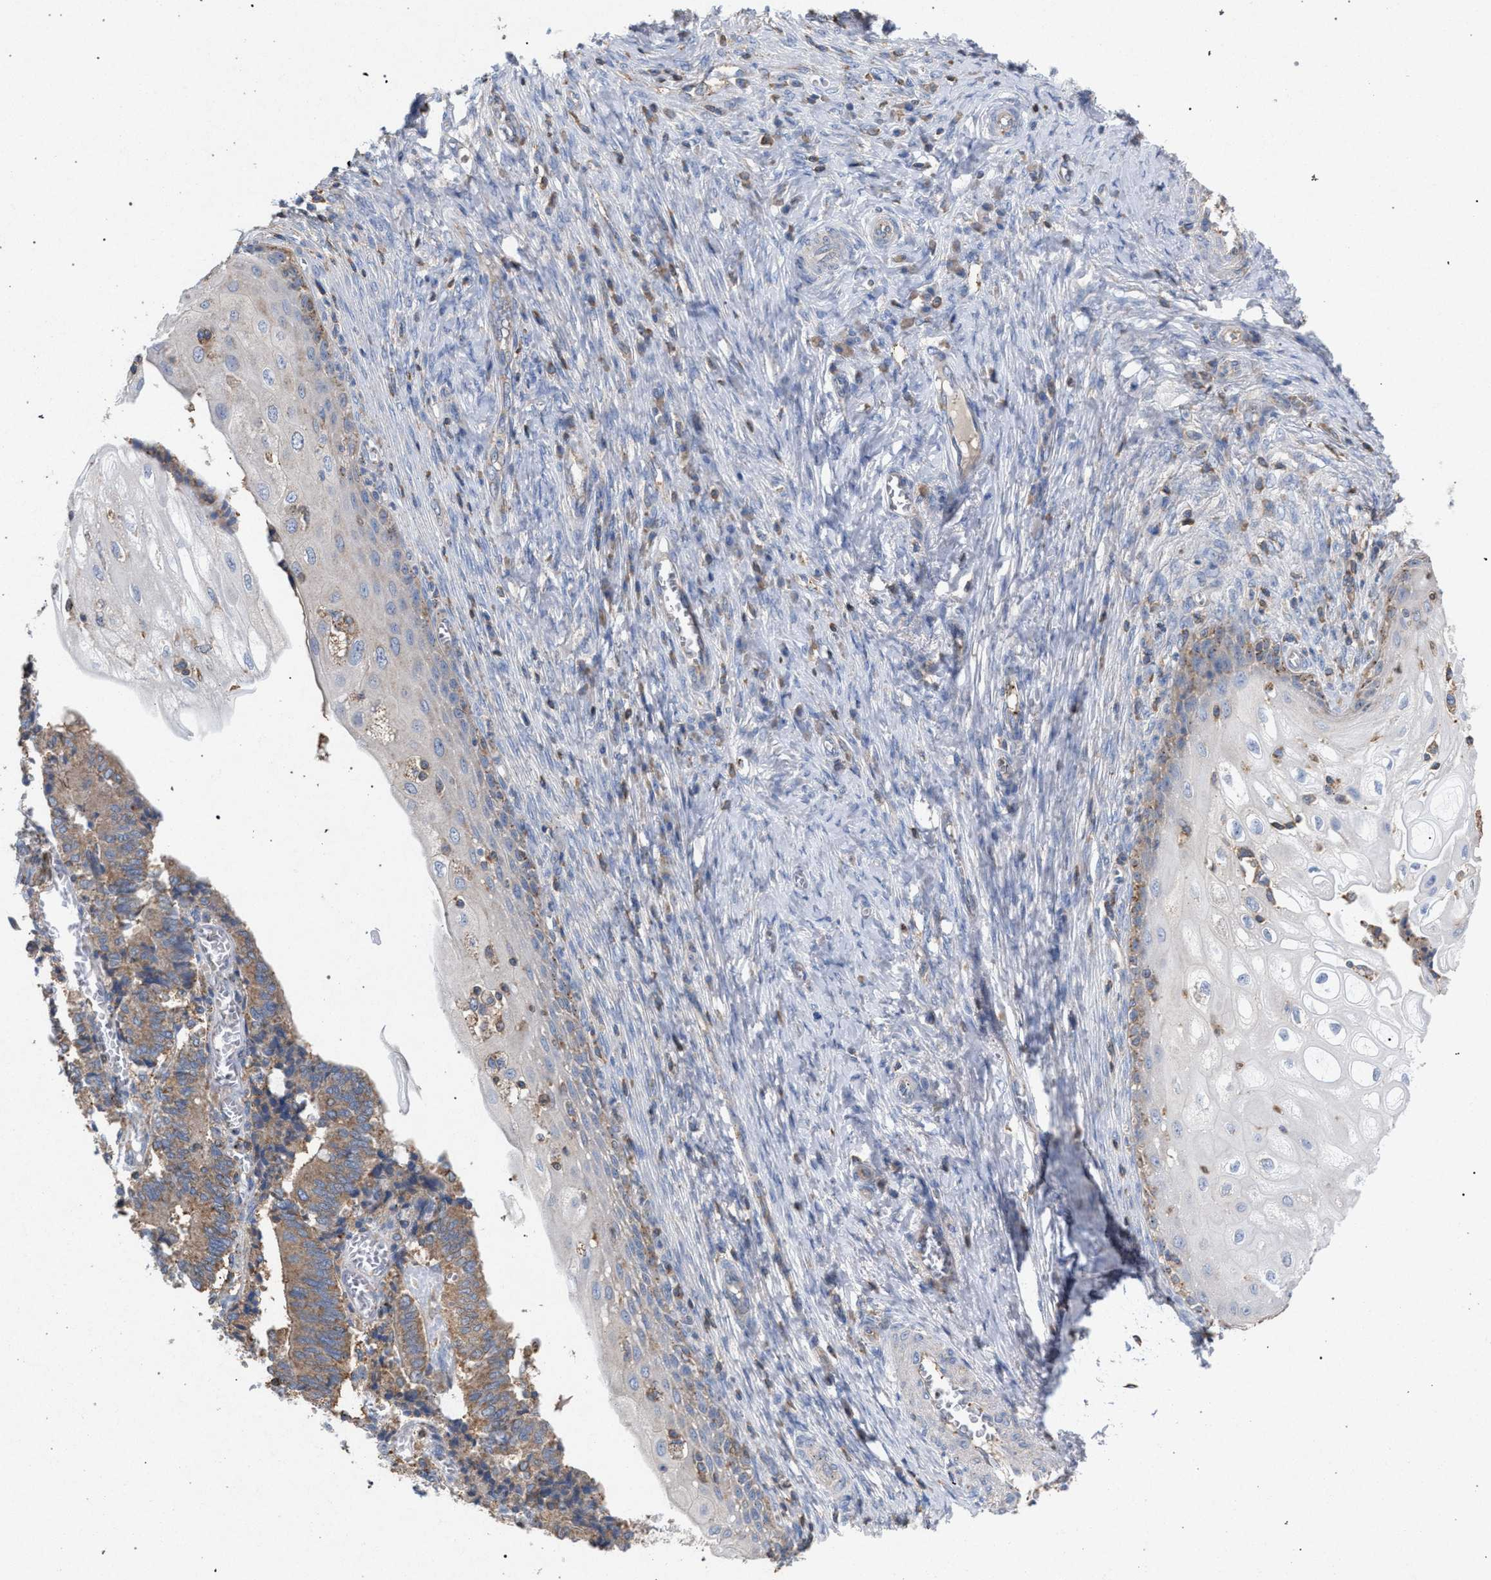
{"staining": {"intensity": "moderate", "quantity": ">75%", "location": "cytoplasmic/membranous"}, "tissue": "cervical cancer", "cell_type": "Tumor cells", "image_type": "cancer", "snomed": [{"axis": "morphology", "description": "Adenocarcinoma, NOS"}, {"axis": "topography", "description": "Cervix"}], "caption": "This image reveals cervical adenocarcinoma stained with immunohistochemistry to label a protein in brown. The cytoplasmic/membranous of tumor cells show moderate positivity for the protein. Nuclei are counter-stained blue.", "gene": "VPS13A", "patient": {"sex": "female", "age": 44}}